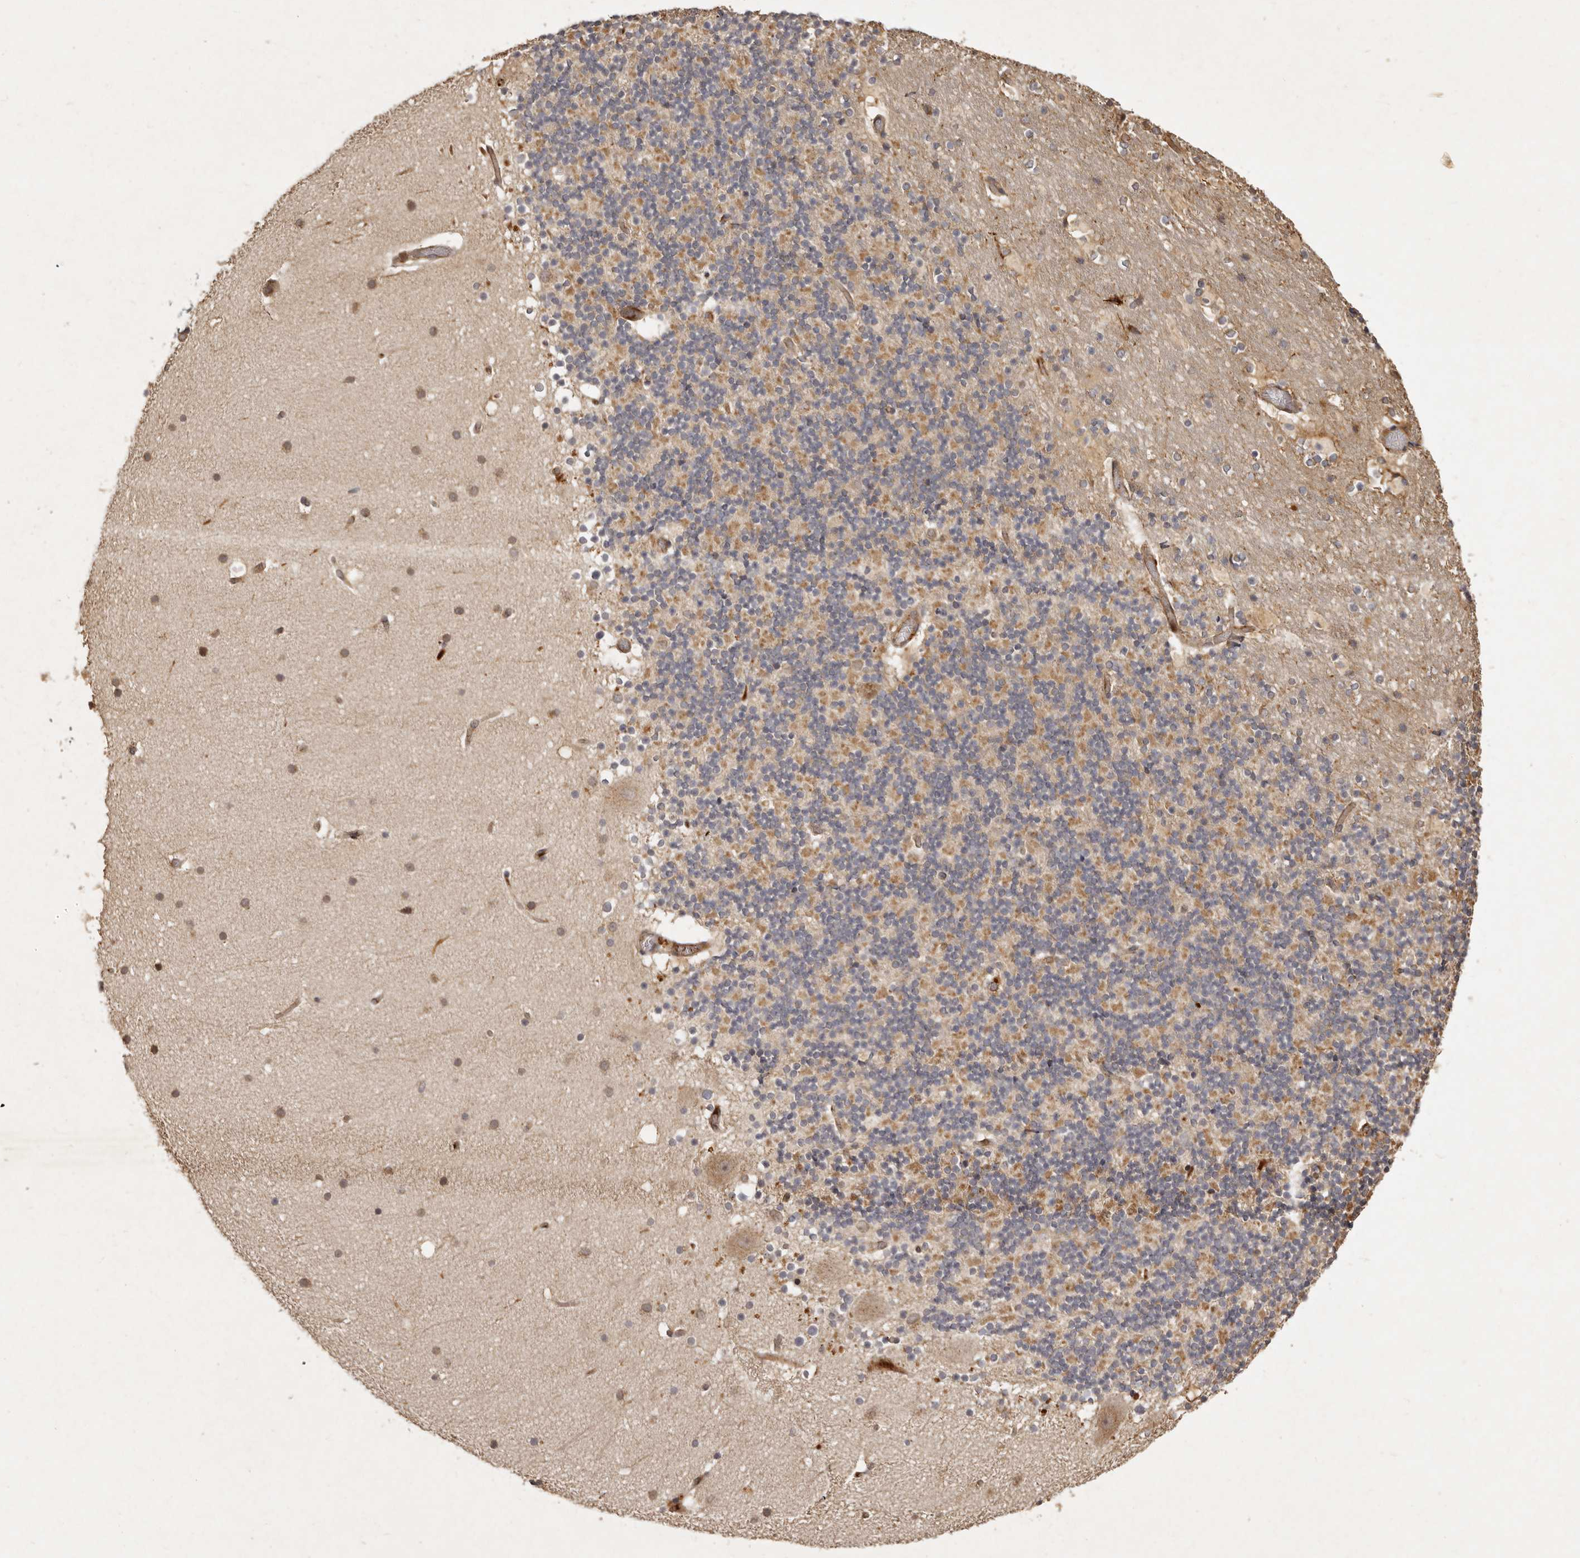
{"staining": {"intensity": "weak", "quantity": ">75%", "location": "cytoplasmic/membranous"}, "tissue": "cerebellum", "cell_type": "Cells in granular layer", "image_type": "normal", "snomed": [{"axis": "morphology", "description": "Normal tissue, NOS"}, {"axis": "topography", "description": "Cerebellum"}], "caption": "Cerebellum stained for a protein displays weak cytoplasmic/membranous positivity in cells in granular layer. Nuclei are stained in blue.", "gene": "SEMA3A", "patient": {"sex": "male", "age": 57}}